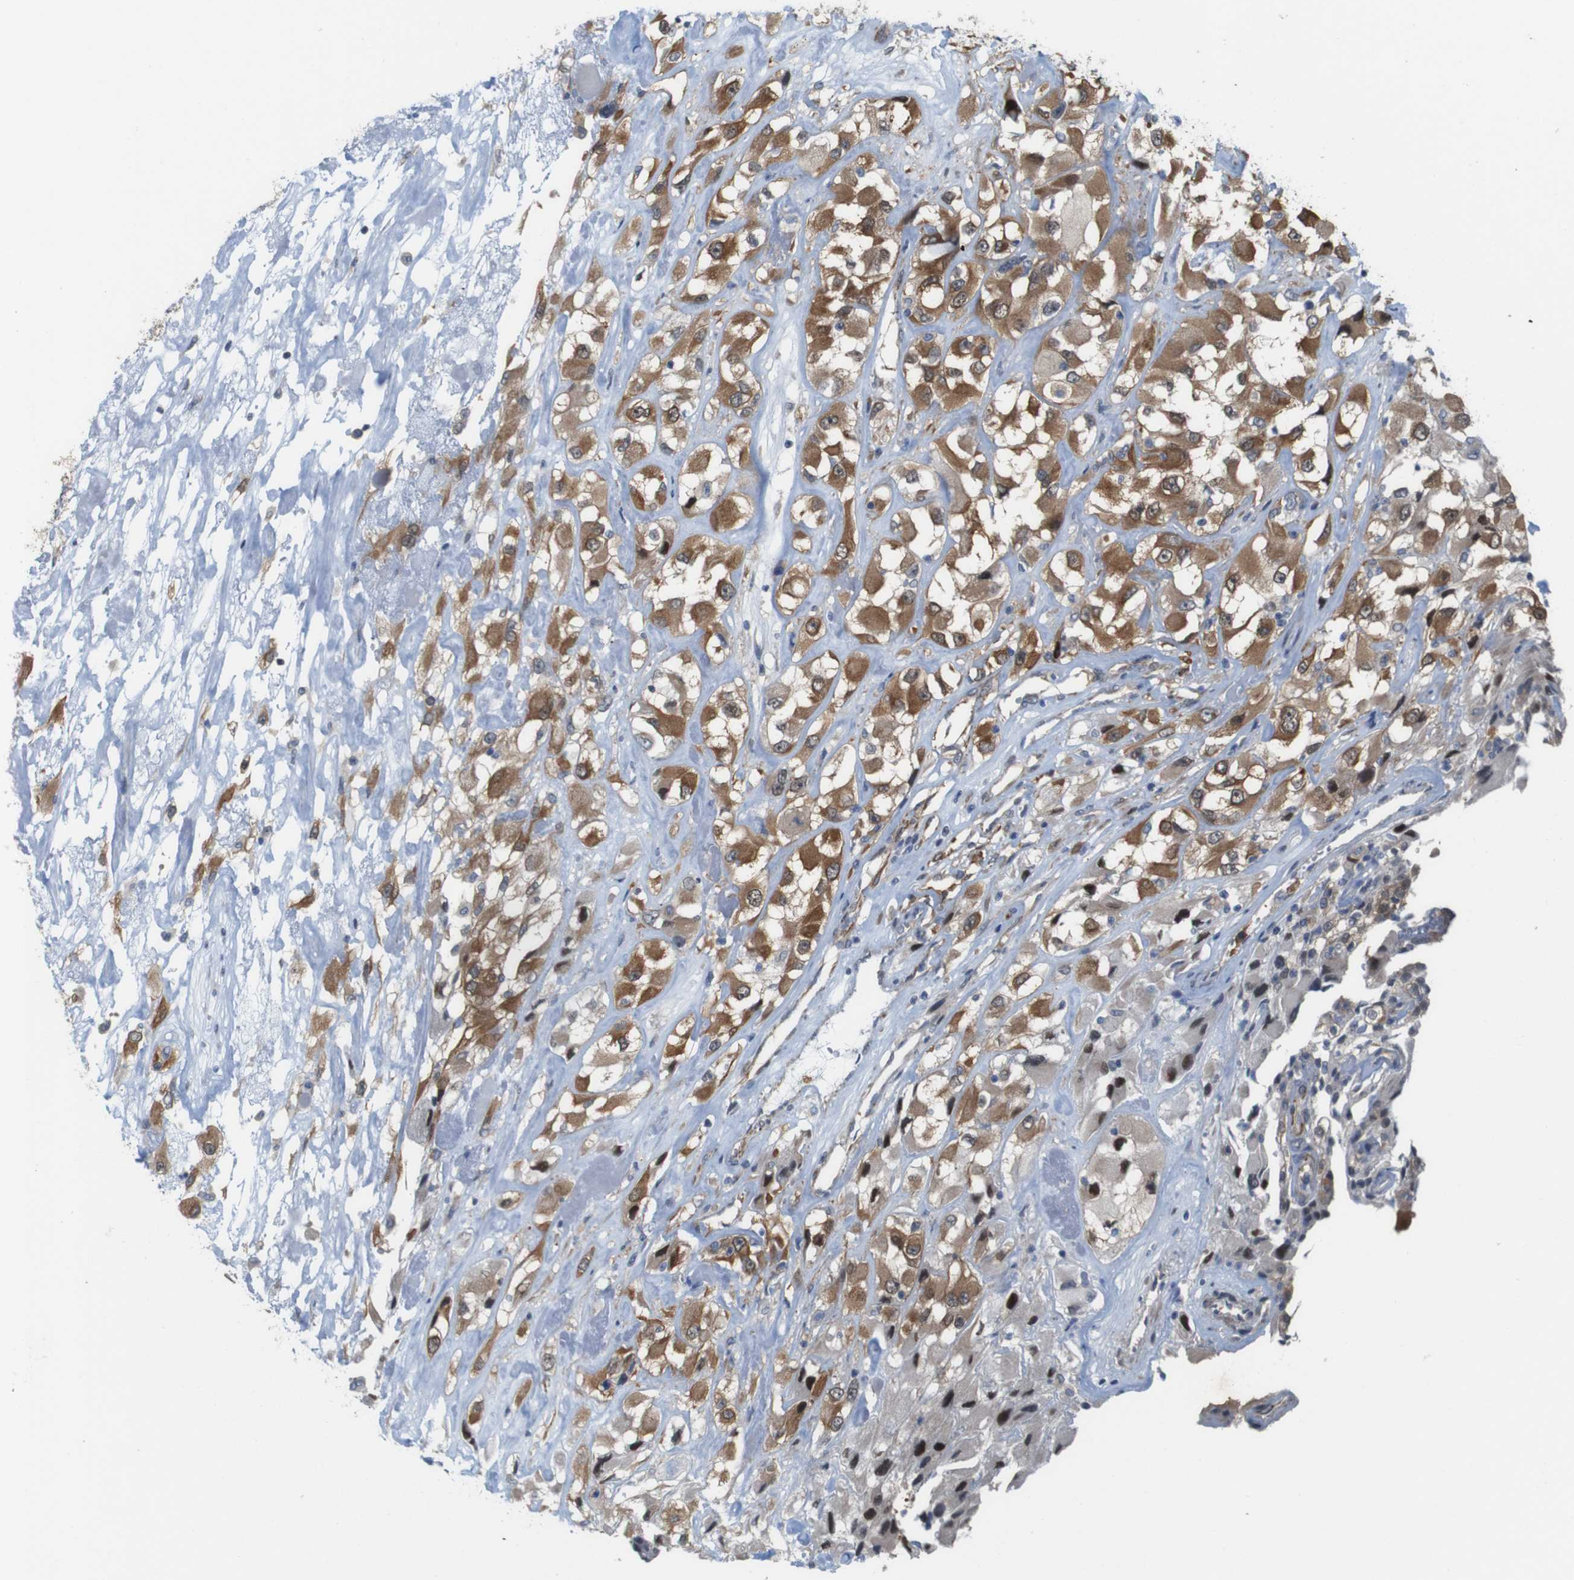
{"staining": {"intensity": "moderate", "quantity": ">75%", "location": "cytoplasmic/membranous"}, "tissue": "renal cancer", "cell_type": "Tumor cells", "image_type": "cancer", "snomed": [{"axis": "morphology", "description": "Adenocarcinoma, NOS"}, {"axis": "topography", "description": "Kidney"}], "caption": "Tumor cells show medium levels of moderate cytoplasmic/membranous positivity in about >75% of cells in renal adenocarcinoma.", "gene": "JPH1", "patient": {"sex": "female", "age": 52}}